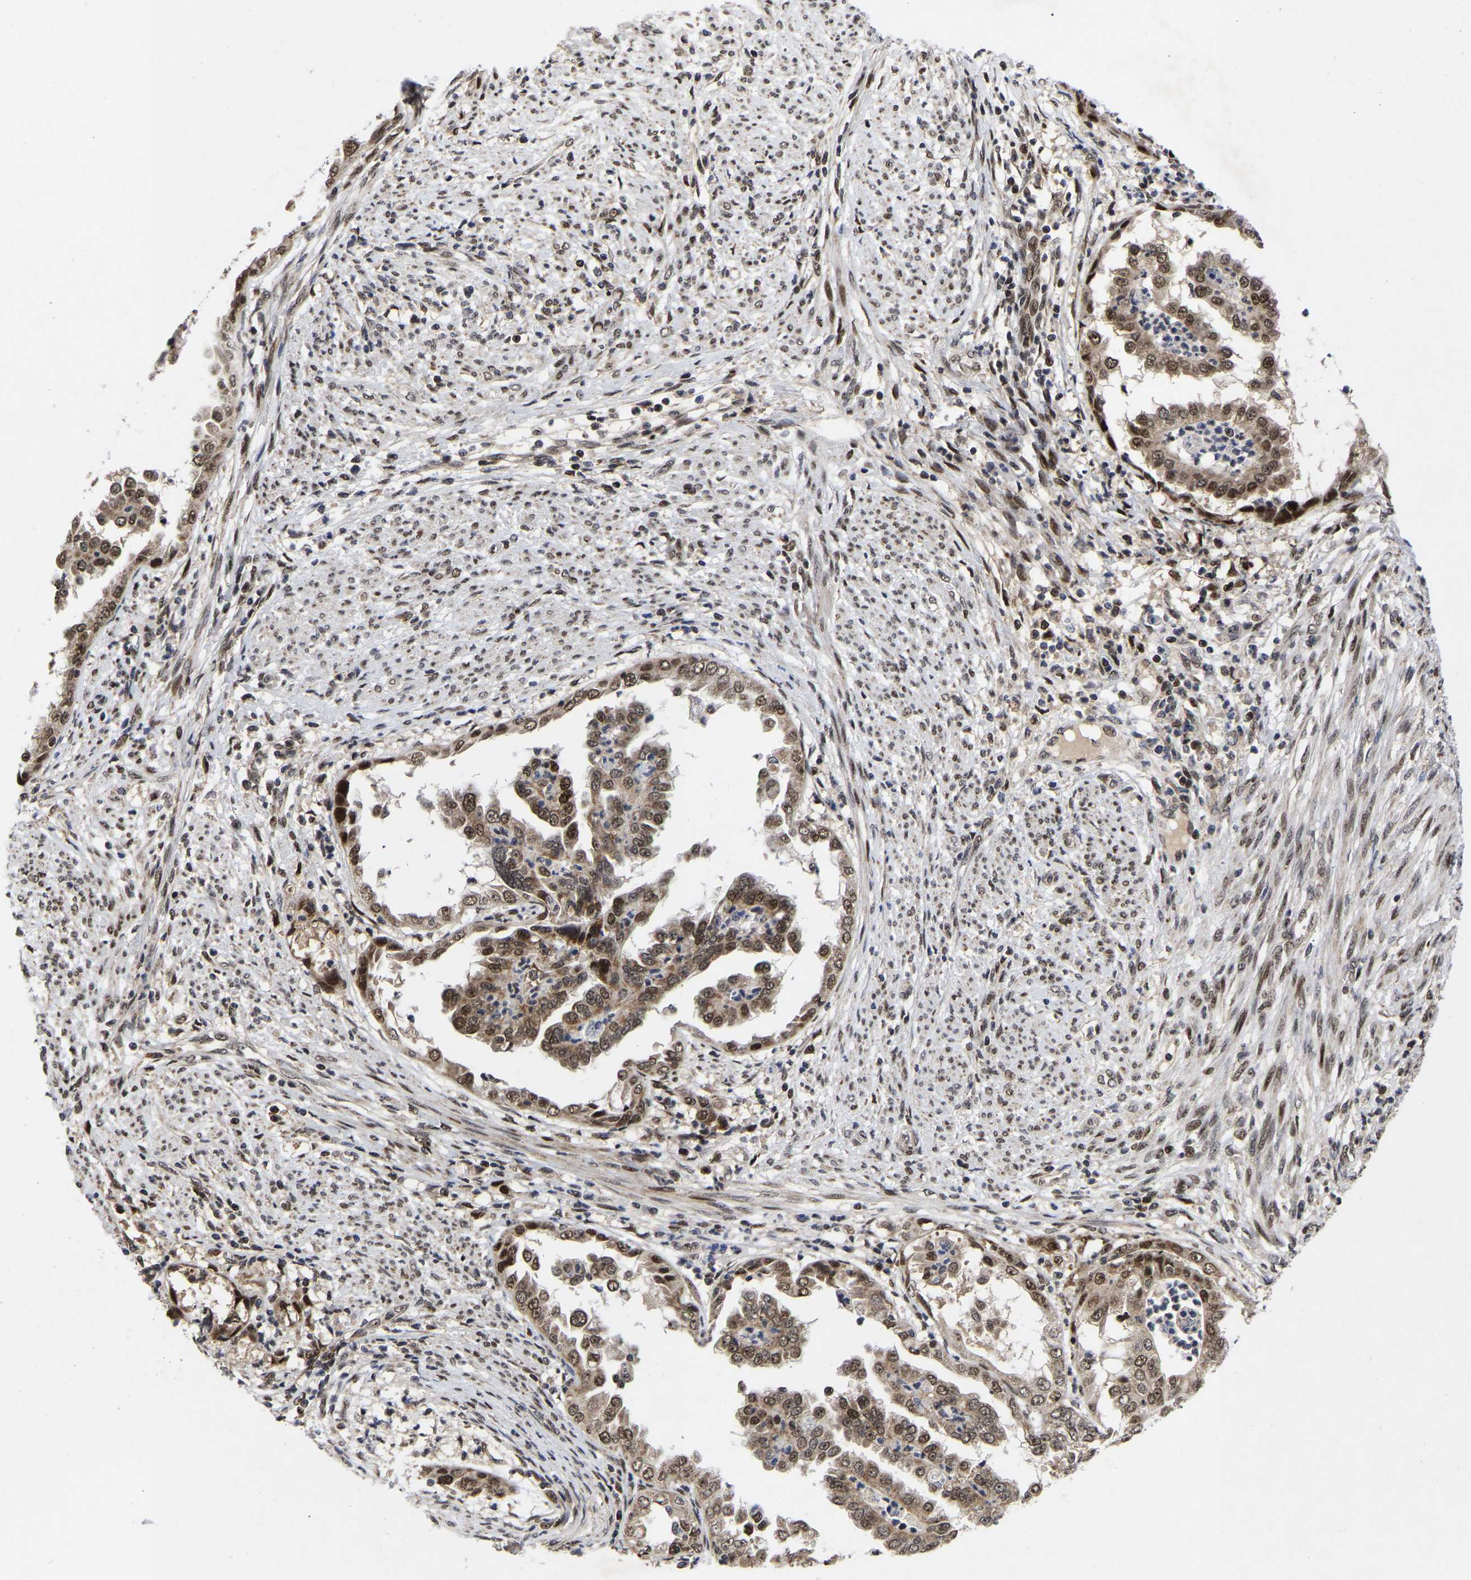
{"staining": {"intensity": "strong", "quantity": ">75%", "location": "cytoplasmic/membranous,nuclear"}, "tissue": "endometrial cancer", "cell_type": "Tumor cells", "image_type": "cancer", "snomed": [{"axis": "morphology", "description": "Adenocarcinoma, NOS"}, {"axis": "topography", "description": "Endometrium"}], "caption": "Approximately >75% of tumor cells in endometrial cancer (adenocarcinoma) display strong cytoplasmic/membranous and nuclear protein staining as visualized by brown immunohistochemical staining.", "gene": "JUNB", "patient": {"sex": "female", "age": 85}}